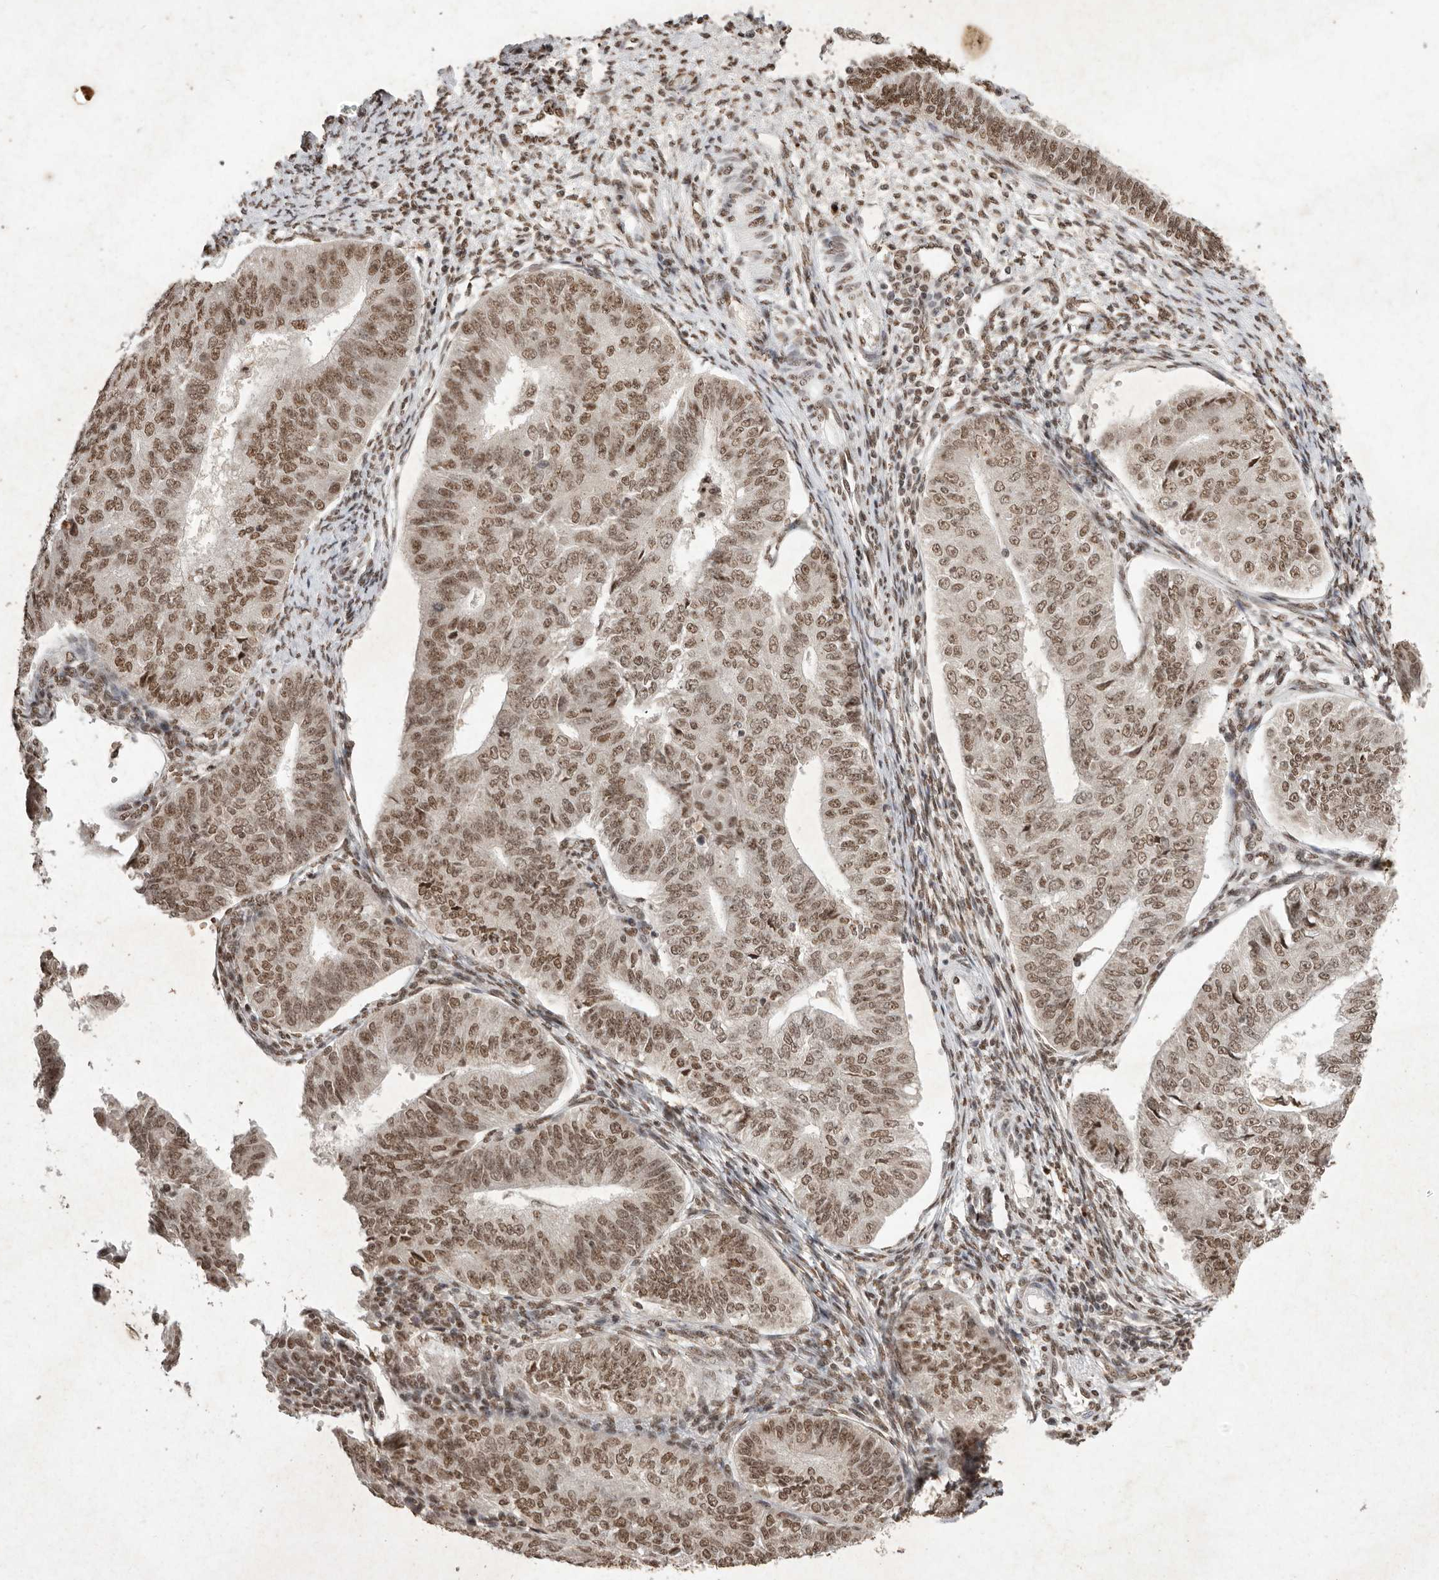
{"staining": {"intensity": "moderate", "quantity": ">75%", "location": "nuclear"}, "tissue": "endometrial cancer", "cell_type": "Tumor cells", "image_type": "cancer", "snomed": [{"axis": "morphology", "description": "Adenocarcinoma, NOS"}, {"axis": "topography", "description": "Endometrium"}], "caption": "Adenocarcinoma (endometrial) stained with DAB IHC shows medium levels of moderate nuclear positivity in about >75% of tumor cells.", "gene": "NKX3-2", "patient": {"sex": "female", "age": 32}}